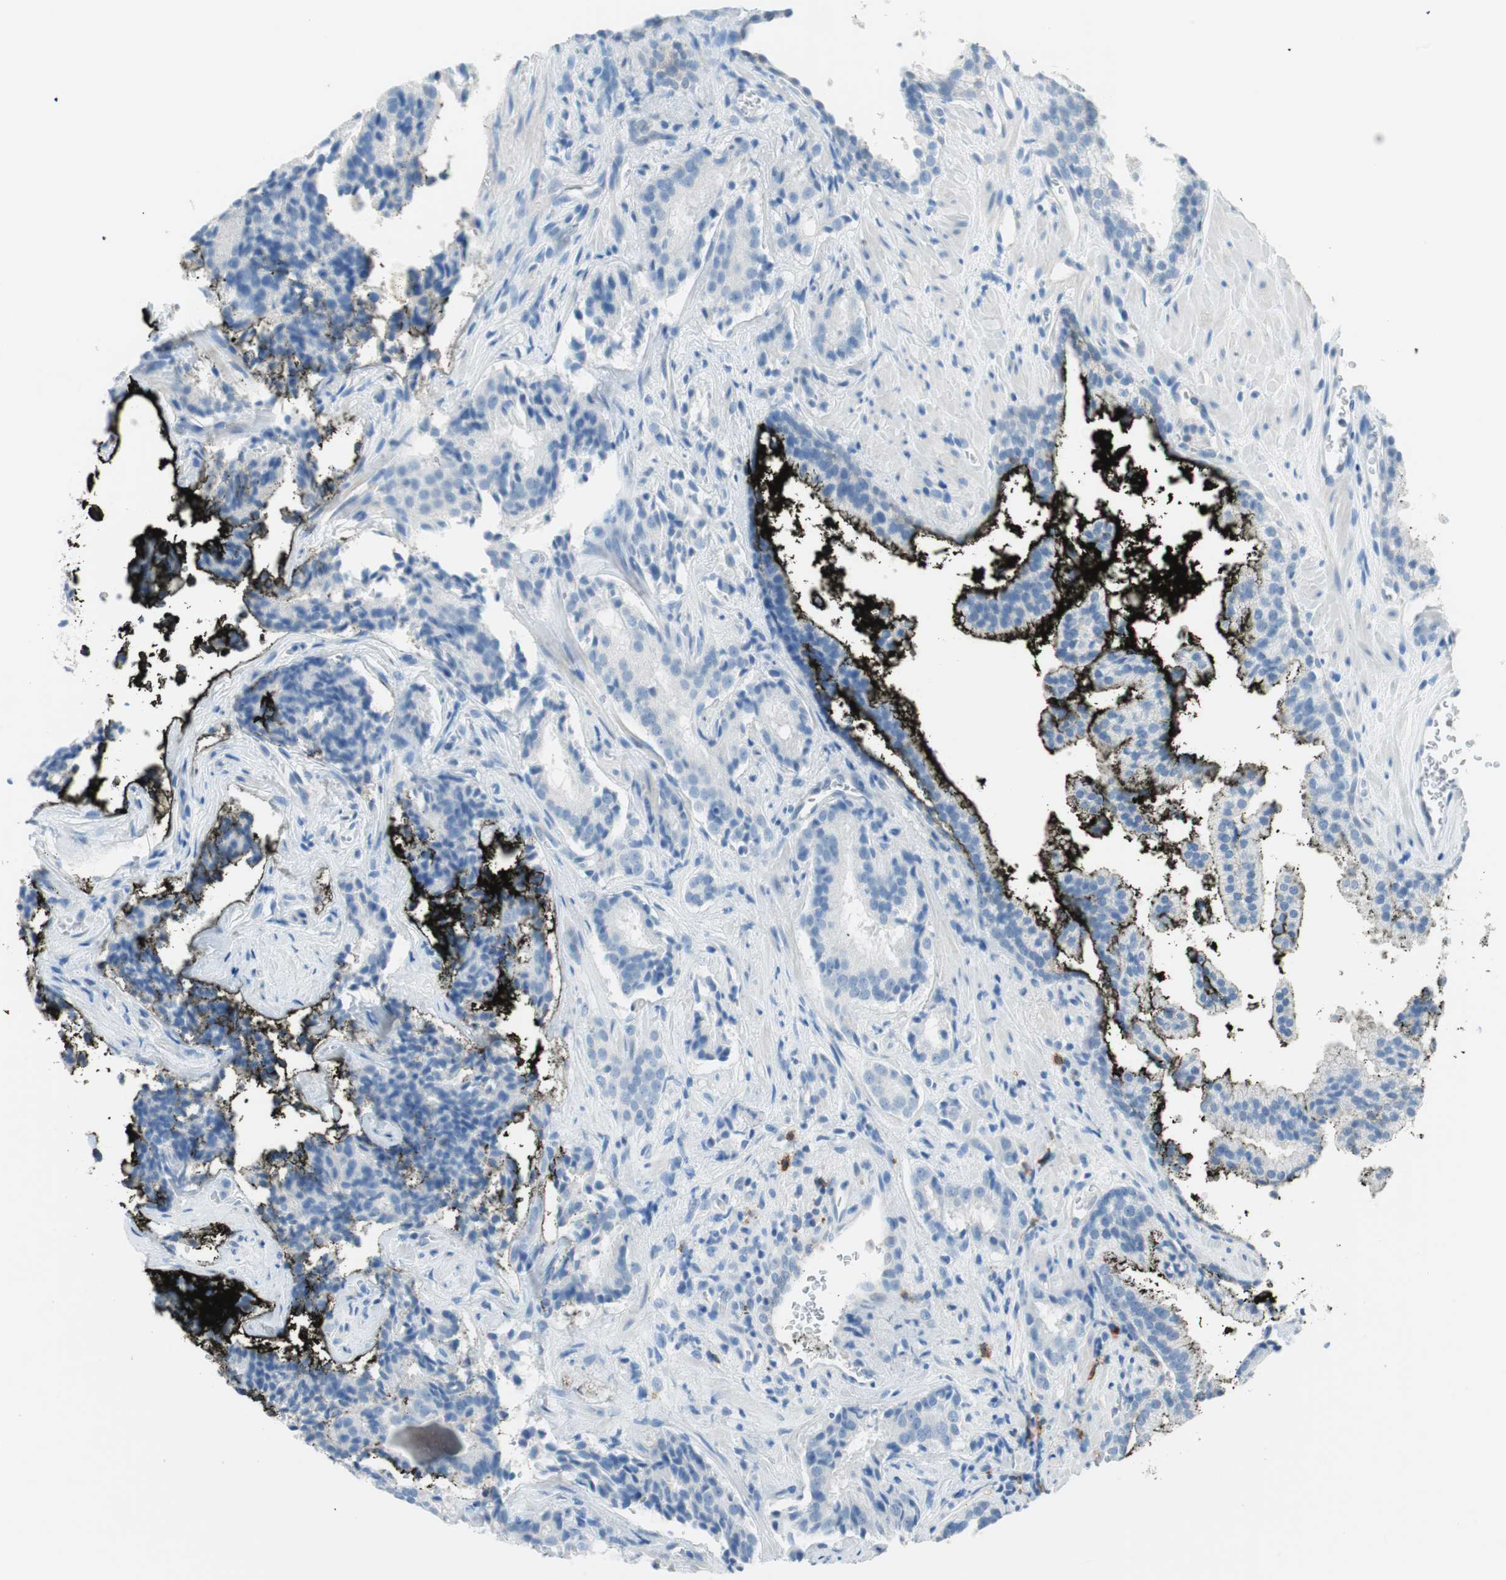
{"staining": {"intensity": "negative", "quantity": "none", "location": "none"}, "tissue": "prostate cancer", "cell_type": "Tumor cells", "image_type": "cancer", "snomed": [{"axis": "morphology", "description": "Adenocarcinoma, High grade"}, {"axis": "topography", "description": "Prostate"}], "caption": "Tumor cells are negative for protein expression in human prostate high-grade adenocarcinoma.", "gene": "TNFRSF13C", "patient": {"sex": "male", "age": 58}}